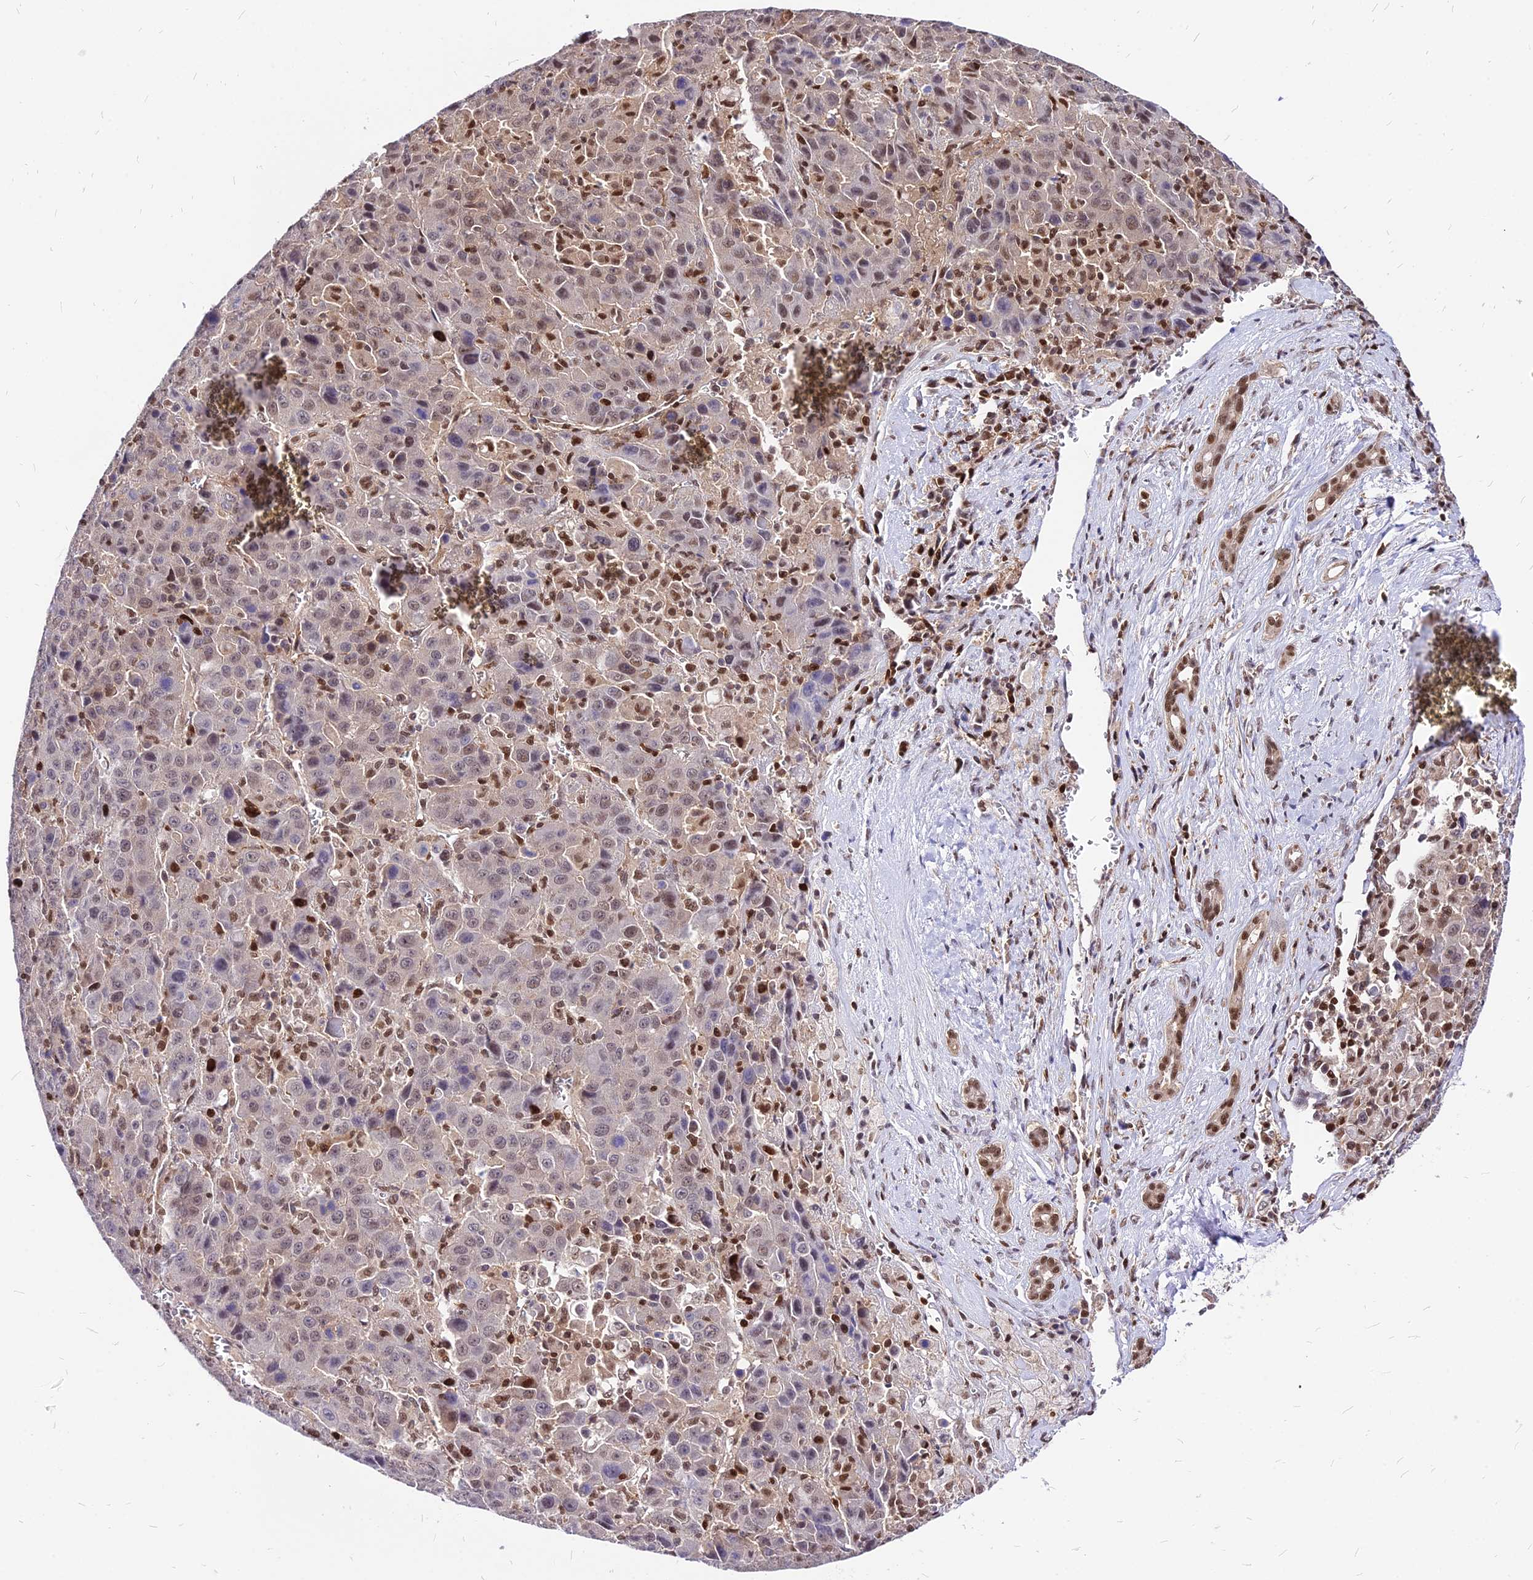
{"staining": {"intensity": "moderate", "quantity": "<25%", "location": "nuclear"}, "tissue": "liver cancer", "cell_type": "Tumor cells", "image_type": "cancer", "snomed": [{"axis": "morphology", "description": "Carcinoma, Hepatocellular, NOS"}, {"axis": "topography", "description": "Liver"}], "caption": "Liver hepatocellular carcinoma stained with IHC demonstrates moderate nuclear staining in about <25% of tumor cells.", "gene": "PAXX", "patient": {"sex": "female", "age": 53}}